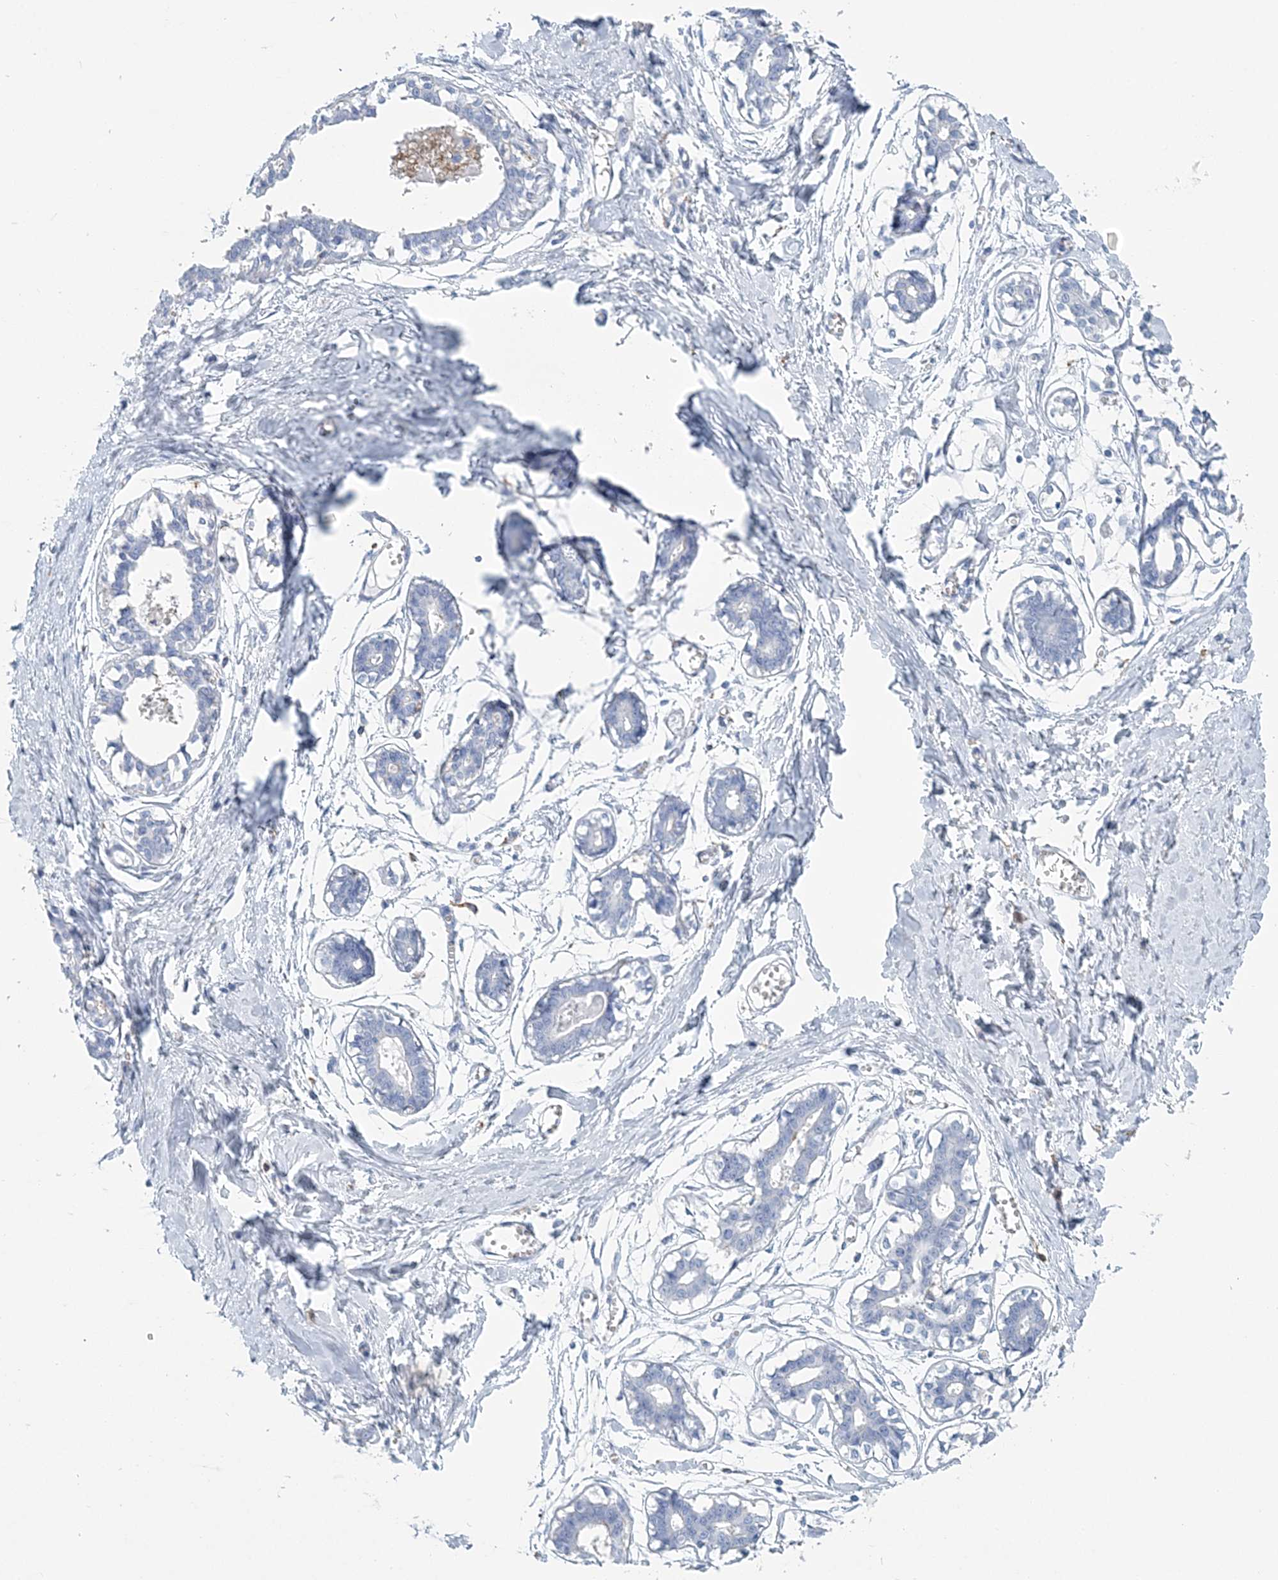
{"staining": {"intensity": "negative", "quantity": "none", "location": "none"}, "tissue": "breast", "cell_type": "Adipocytes", "image_type": "normal", "snomed": [{"axis": "morphology", "description": "Normal tissue, NOS"}, {"axis": "topography", "description": "Breast"}], "caption": "Protein analysis of benign breast exhibits no significant staining in adipocytes. (Immunohistochemistry (ihc), brightfield microscopy, high magnification).", "gene": "NKX6", "patient": {"sex": "female", "age": 27}}